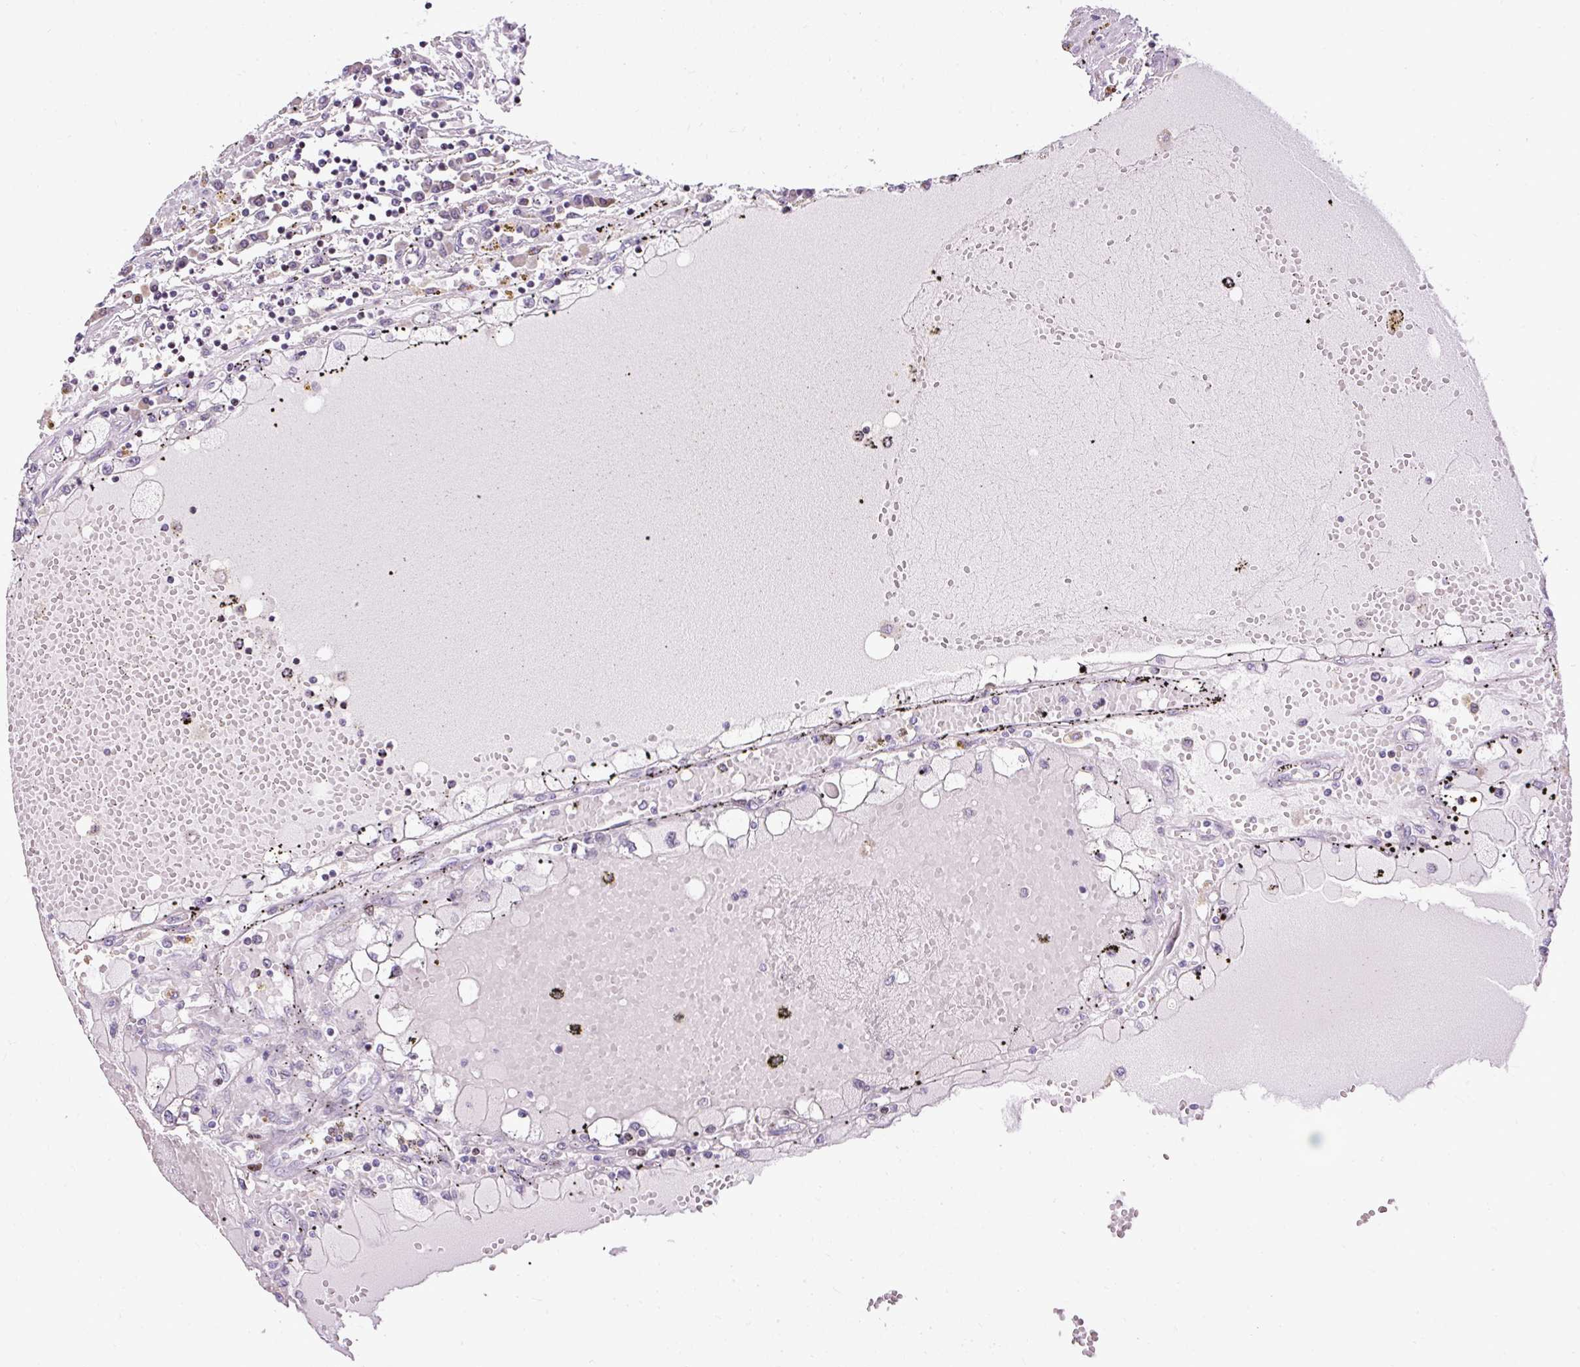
{"staining": {"intensity": "negative", "quantity": "none", "location": "none"}, "tissue": "renal cancer", "cell_type": "Tumor cells", "image_type": "cancer", "snomed": [{"axis": "morphology", "description": "Adenocarcinoma, NOS"}, {"axis": "topography", "description": "Kidney"}], "caption": "Adenocarcinoma (renal) was stained to show a protein in brown. There is no significant positivity in tumor cells.", "gene": "ARHGEF18", "patient": {"sex": "male", "age": 56}}